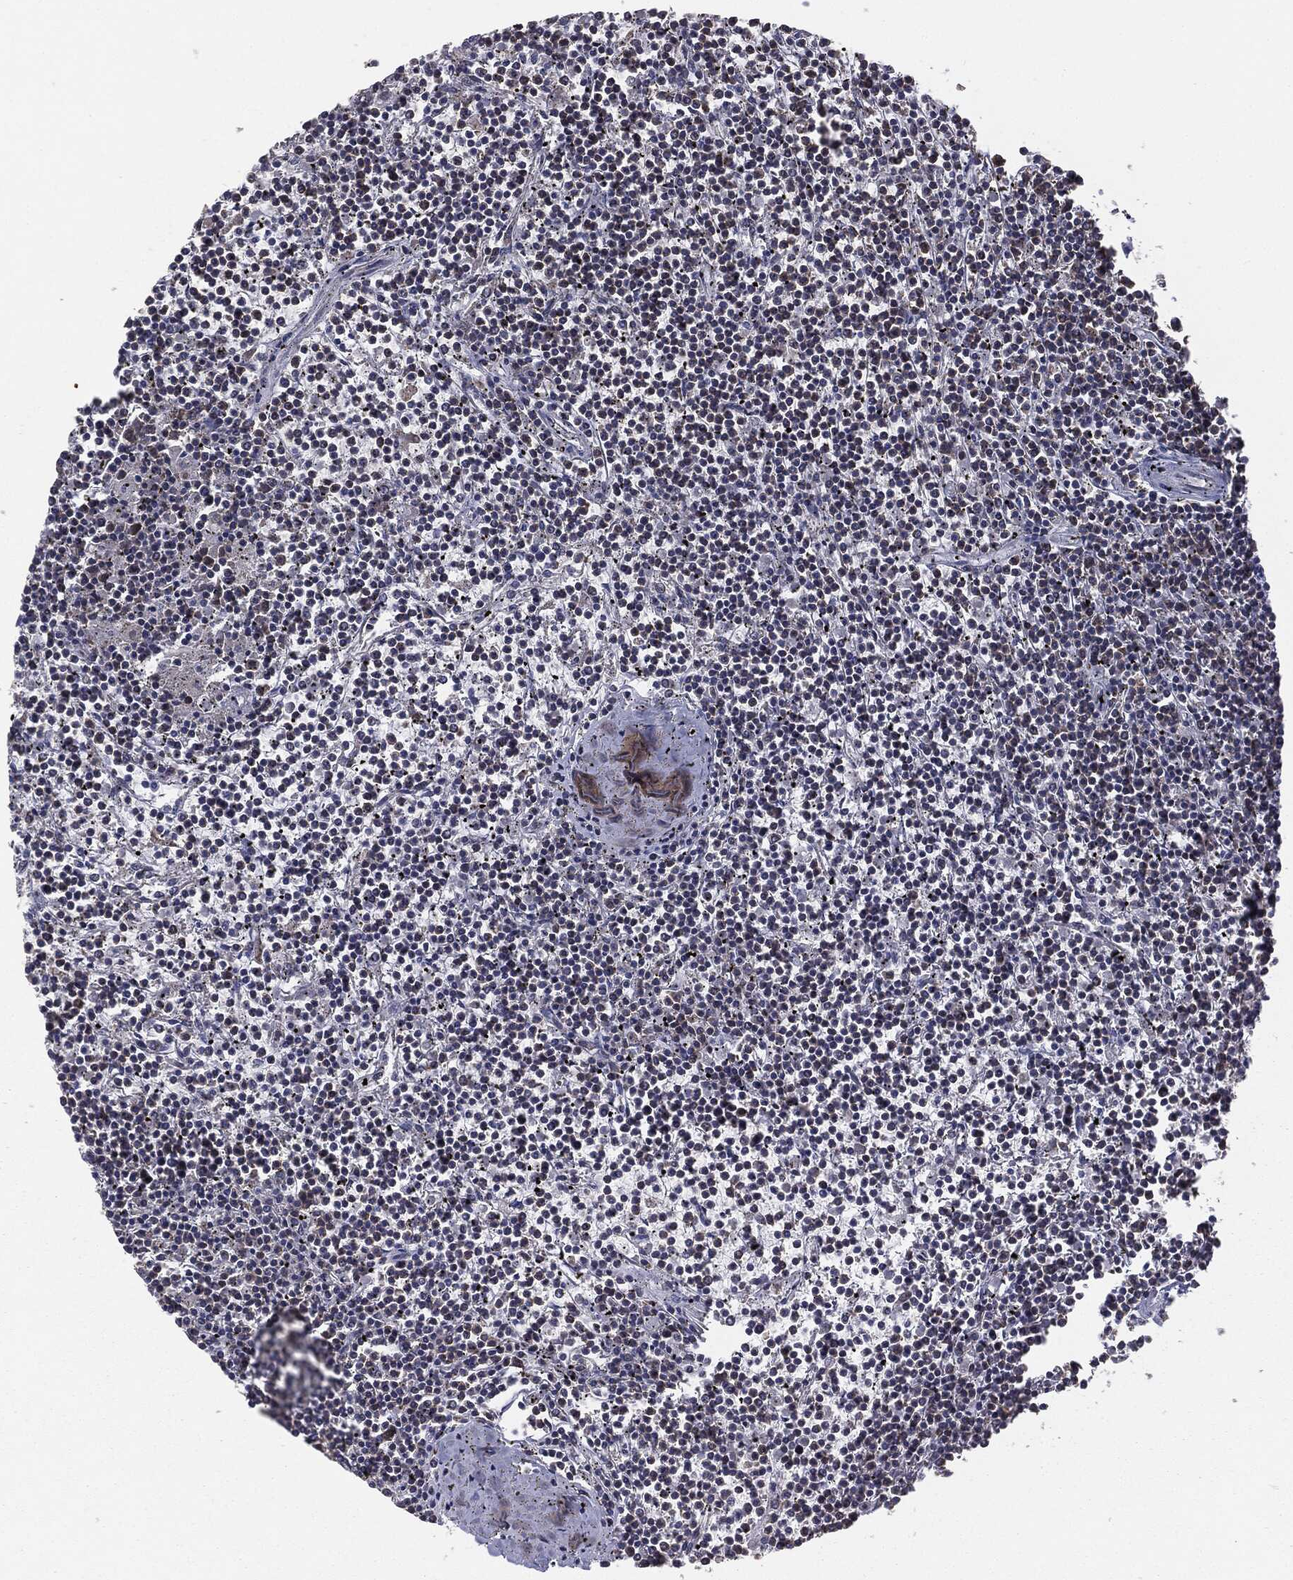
{"staining": {"intensity": "negative", "quantity": "none", "location": "none"}, "tissue": "lymphoma", "cell_type": "Tumor cells", "image_type": "cancer", "snomed": [{"axis": "morphology", "description": "Malignant lymphoma, non-Hodgkin's type, Low grade"}, {"axis": "topography", "description": "Spleen"}], "caption": "There is no significant expression in tumor cells of malignant lymphoma, non-Hodgkin's type (low-grade).", "gene": "MTOR", "patient": {"sex": "female", "age": 19}}